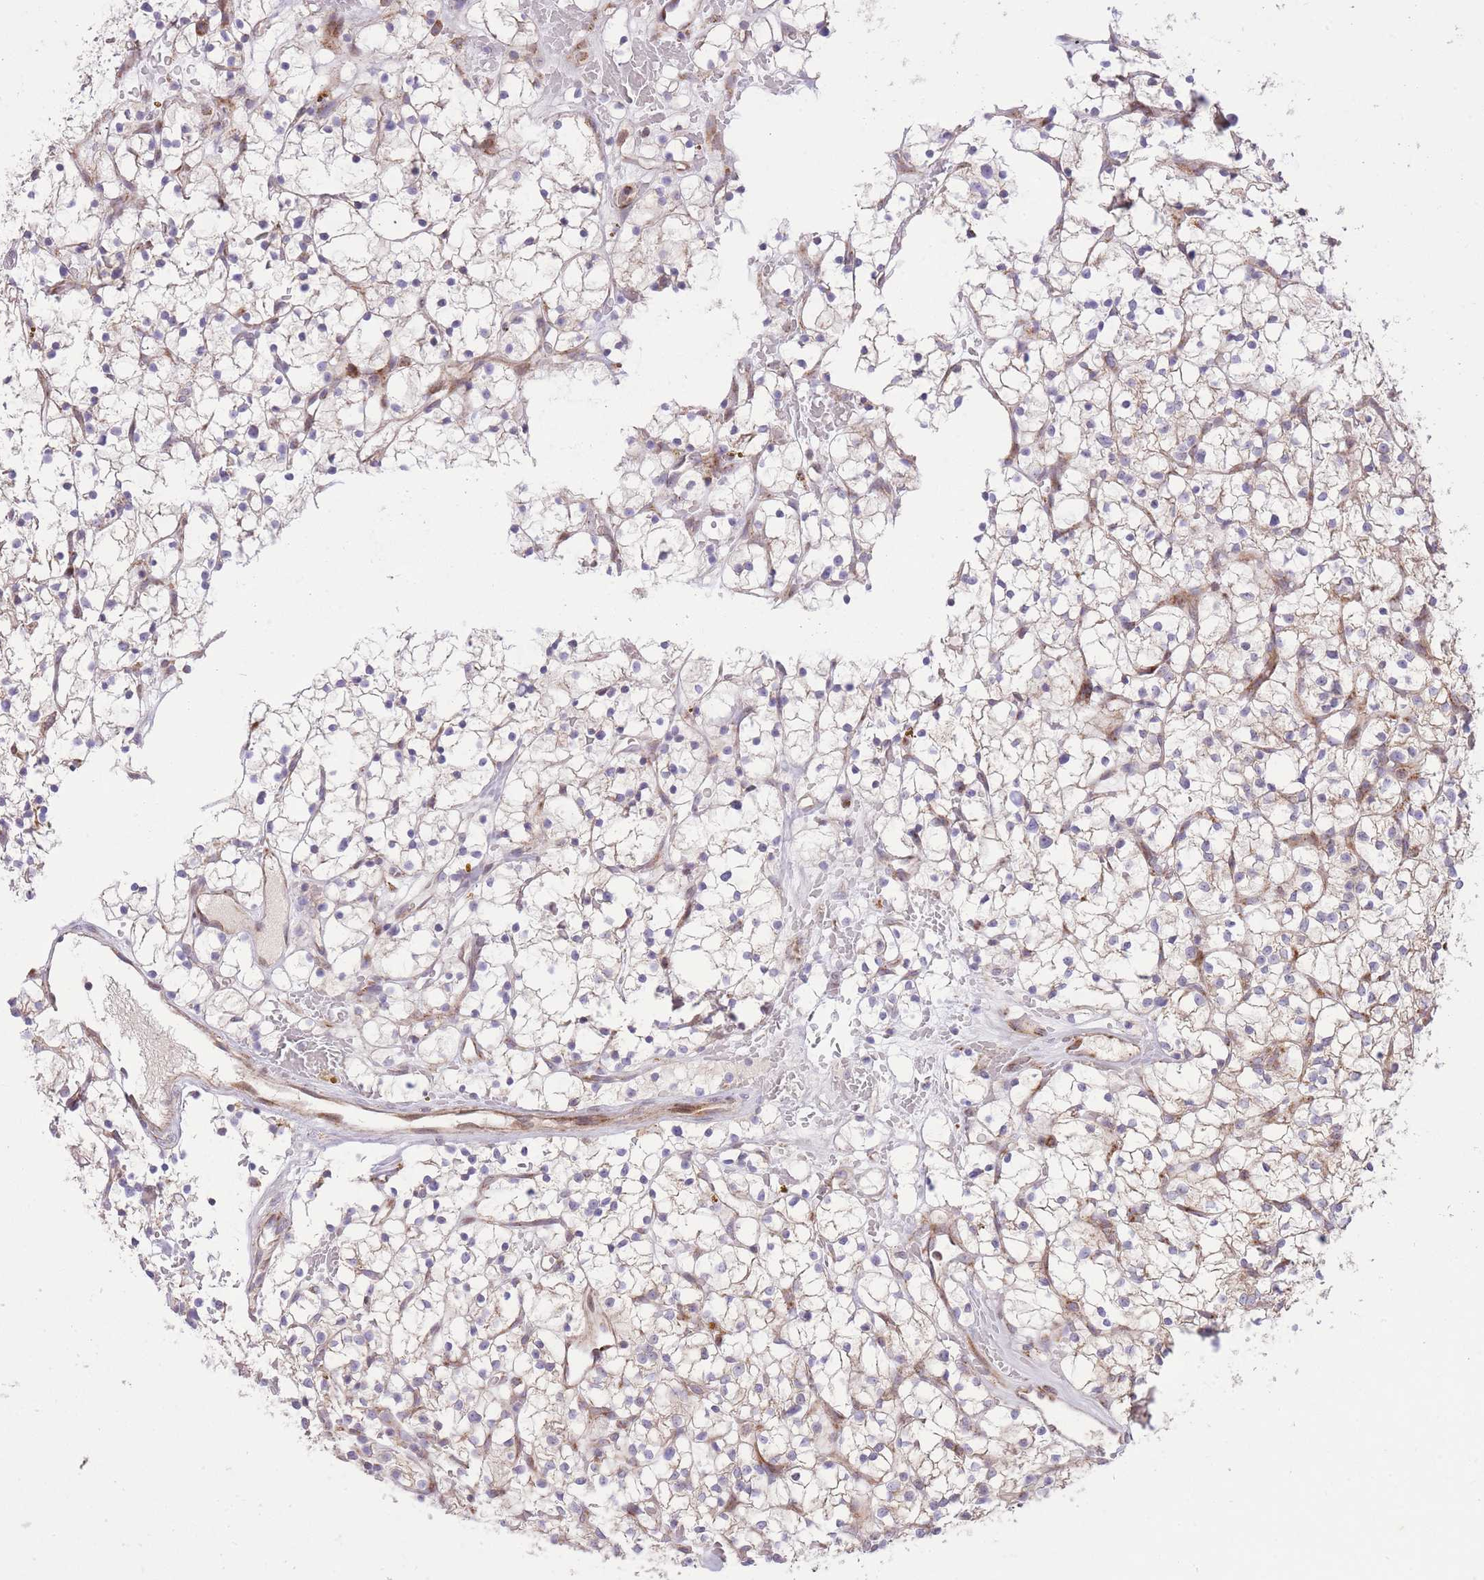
{"staining": {"intensity": "negative", "quantity": "none", "location": "none"}, "tissue": "renal cancer", "cell_type": "Tumor cells", "image_type": "cancer", "snomed": [{"axis": "morphology", "description": "Adenocarcinoma, NOS"}, {"axis": "topography", "description": "Kidney"}], "caption": "This is a photomicrograph of IHC staining of renal cancer, which shows no expression in tumor cells. (Brightfield microscopy of DAB (3,3'-diaminobenzidine) IHC at high magnification).", "gene": "SLC4A4", "patient": {"sex": "female", "age": 64}}